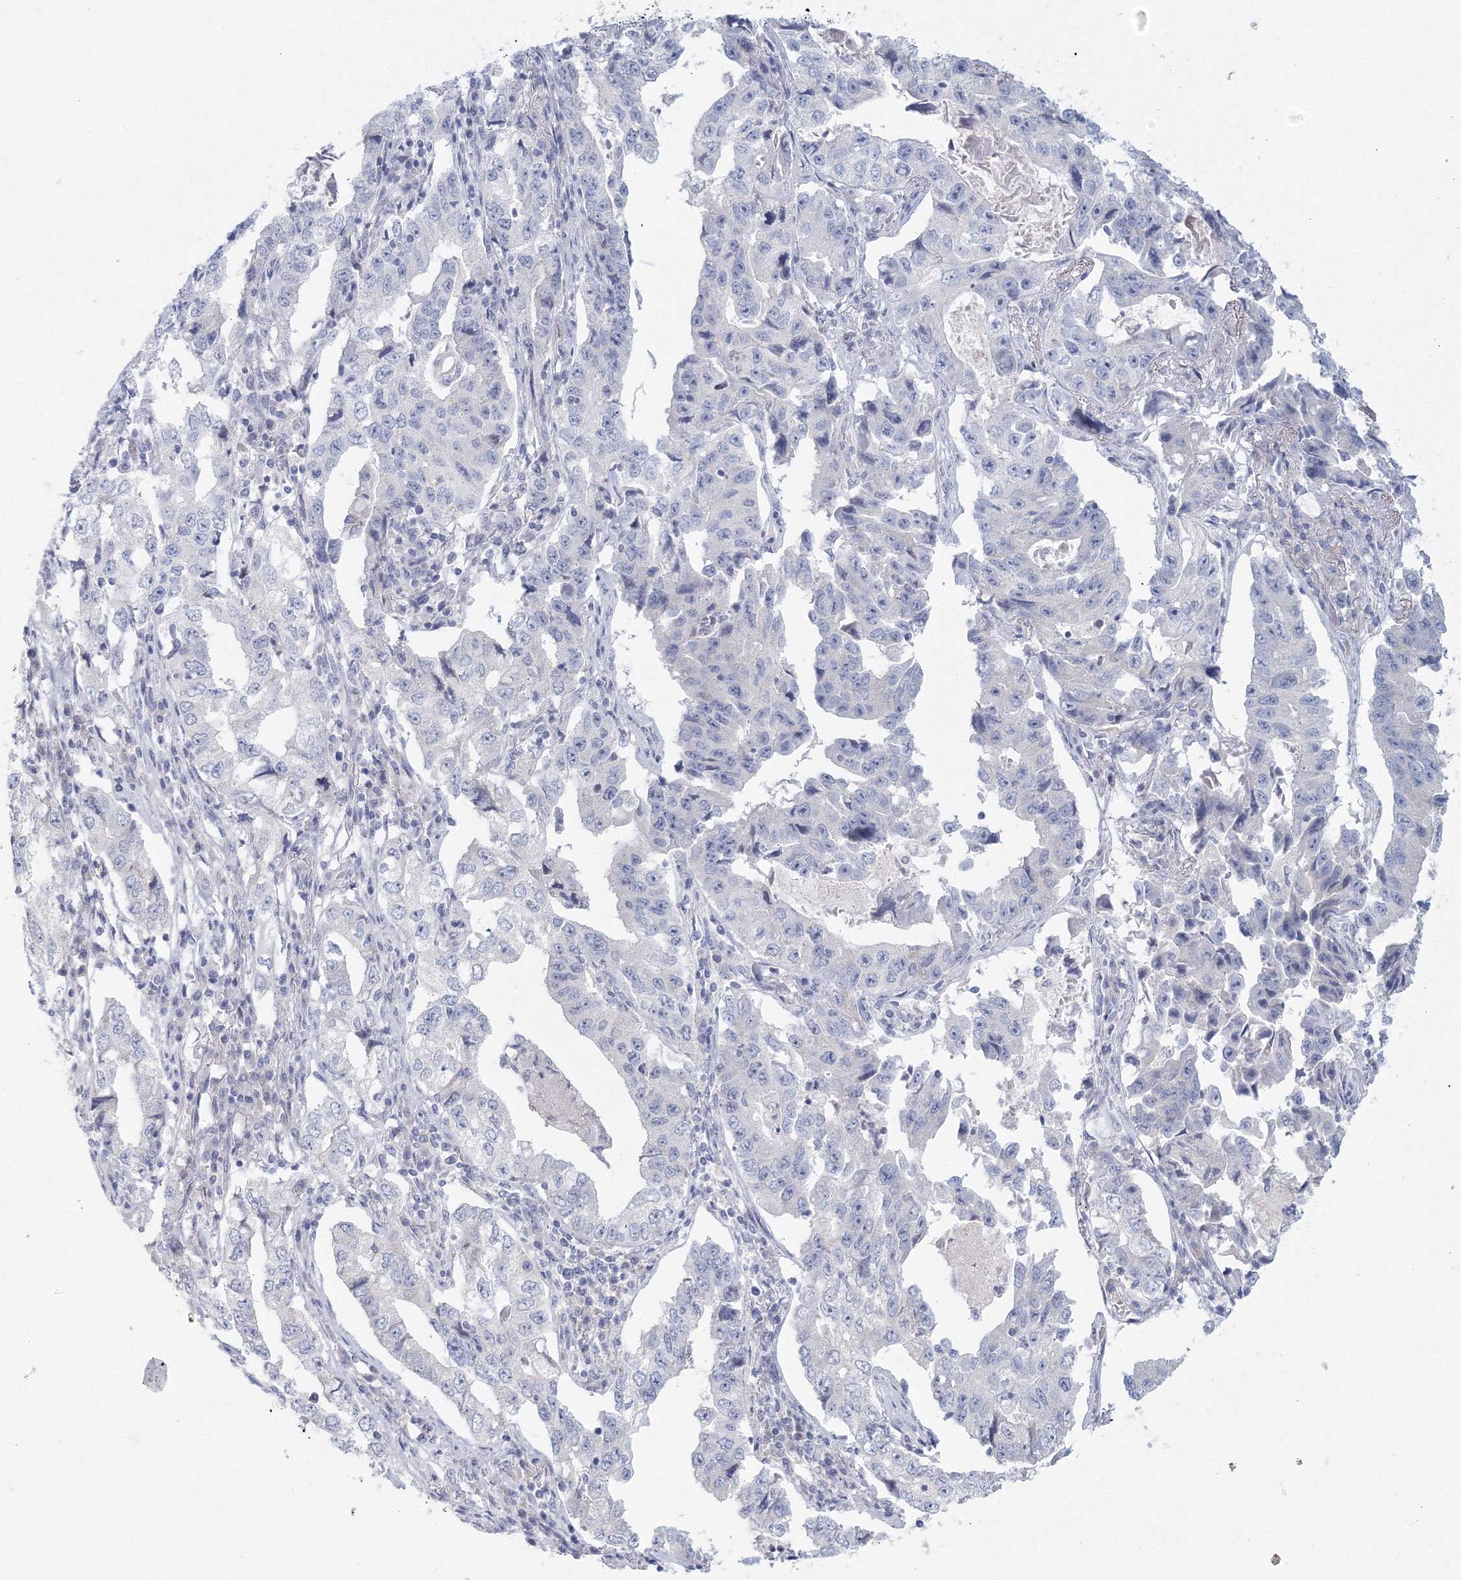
{"staining": {"intensity": "negative", "quantity": "none", "location": "none"}, "tissue": "lung cancer", "cell_type": "Tumor cells", "image_type": "cancer", "snomed": [{"axis": "morphology", "description": "Adenocarcinoma, NOS"}, {"axis": "topography", "description": "Lung"}], "caption": "Lung adenocarcinoma stained for a protein using IHC reveals no expression tumor cells.", "gene": "TACC2", "patient": {"sex": "female", "age": 51}}